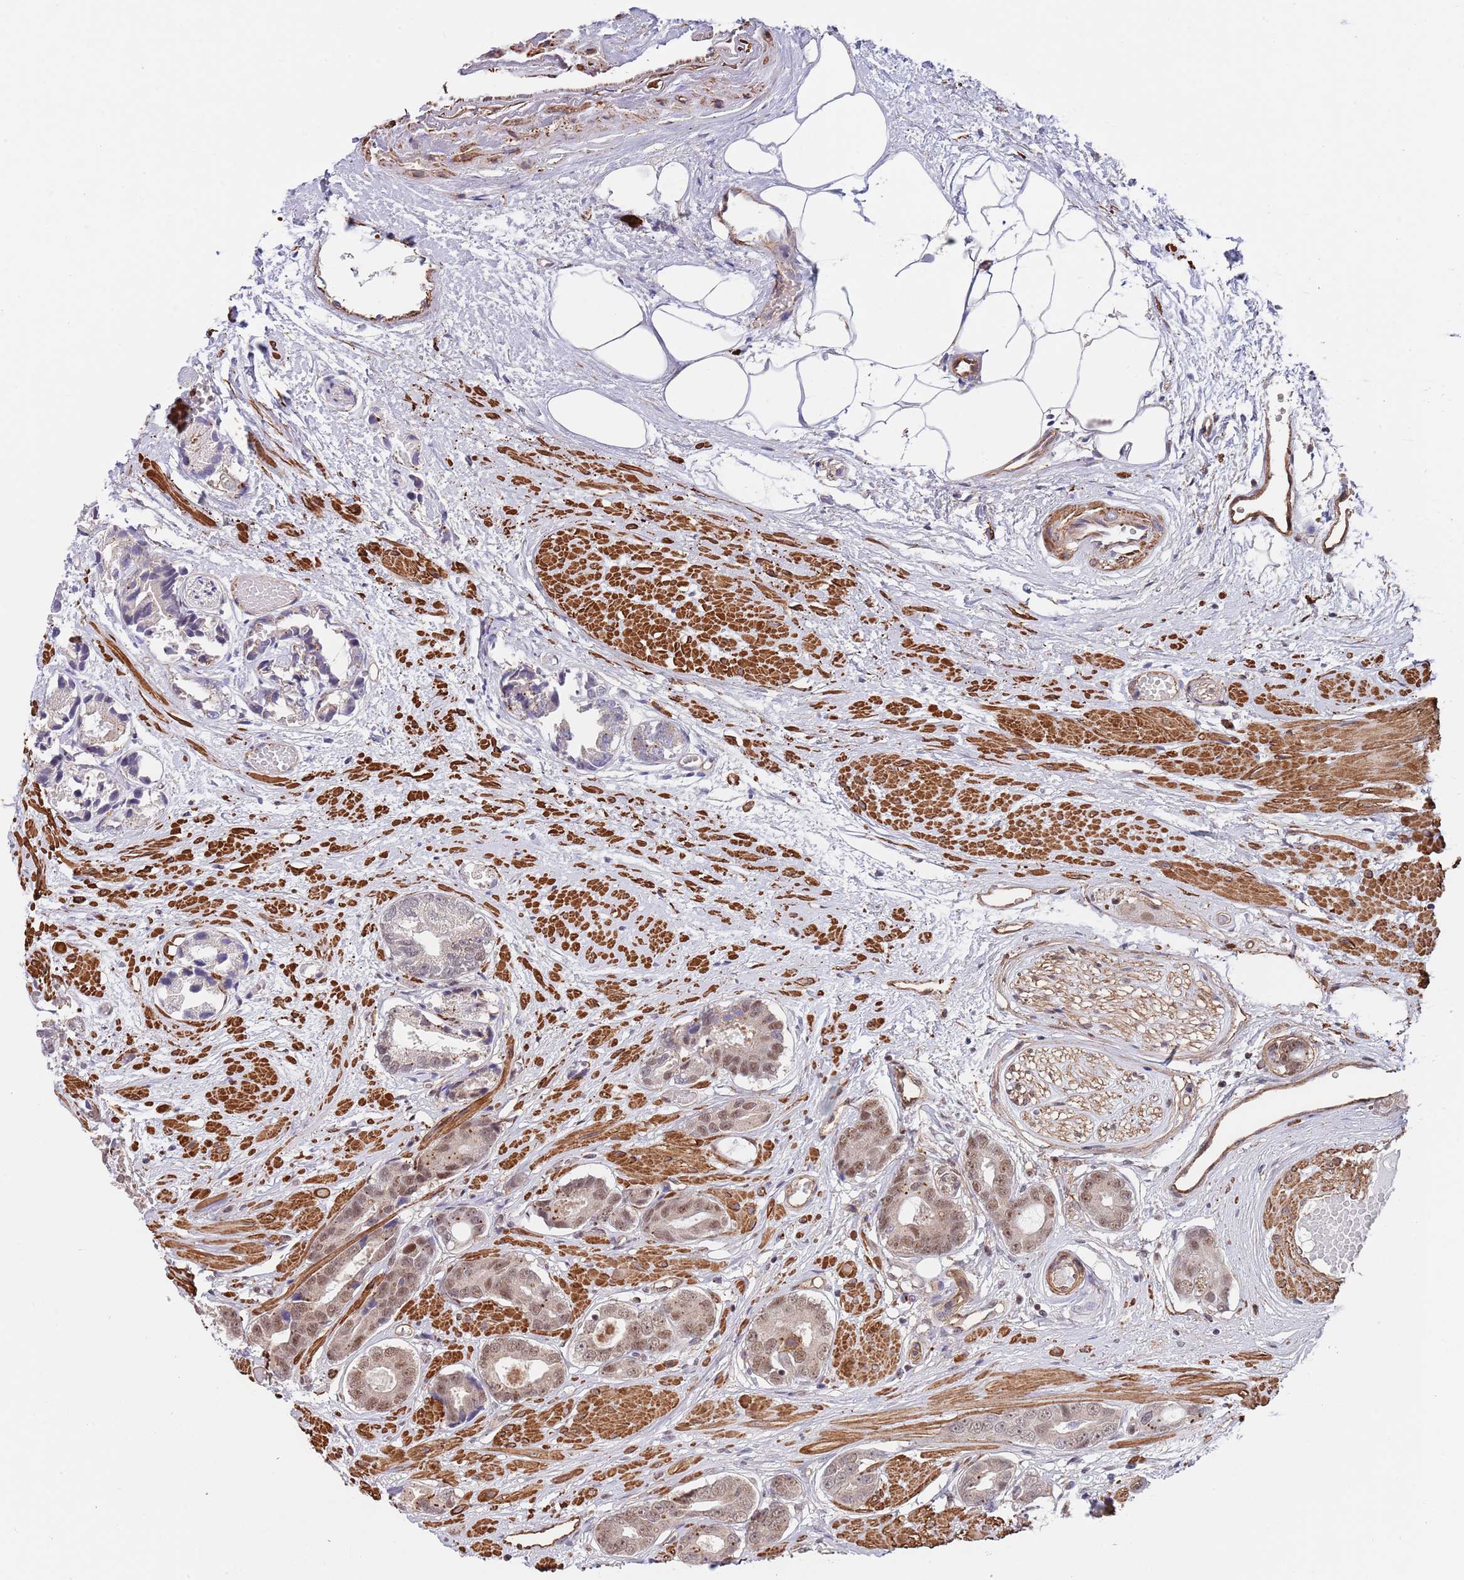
{"staining": {"intensity": "moderate", "quantity": ">75%", "location": "nuclear"}, "tissue": "prostate cancer", "cell_type": "Tumor cells", "image_type": "cancer", "snomed": [{"axis": "morphology", "description": "Adenocarcinoma, Low grade"}, {"axis": "topography", "description": "Prostate"}], "caption": "A brown stain highlights moderate nuclear staining of a protein in human prostate cancer (low-grade adenocarcinoma) tumor cells.", "gene": "BPNT1", "patient": {"sex": "male", "age": 64}}